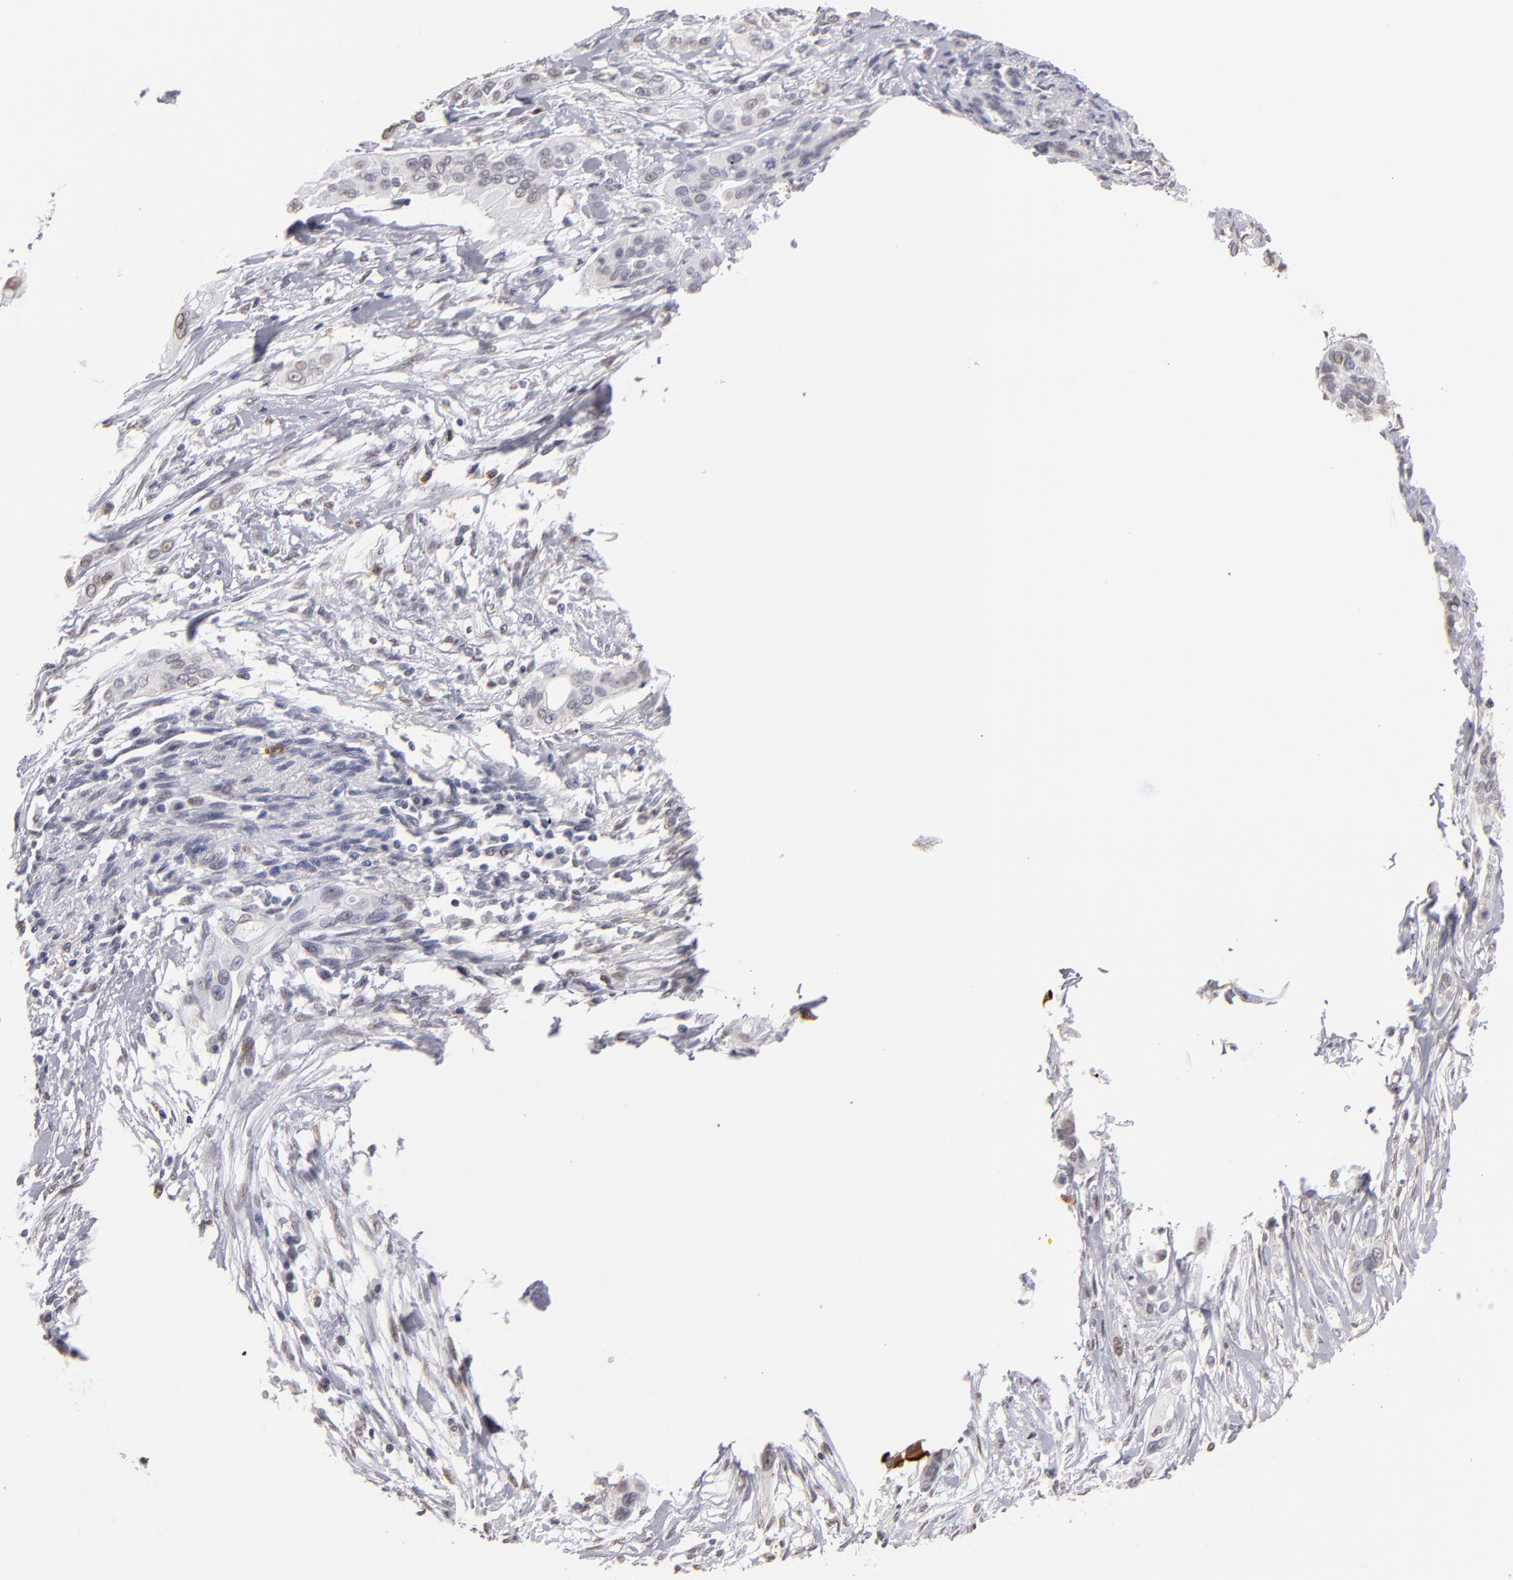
{"staining": {"intensity": "negative", "quantity": "none", "location": "none"}, "tissue": "pancreatic cancer", "cell_type": "Tumor cells", "image_type": "cancer", "snomed": [{"axis": "morphology", "description": "Adenocarcinoma, NOS"}, {"axis": "topography", "description": "Pancreas"}], "caption": "Pancreatic cancer stained for a protein using immunohistochemistry (IHC) demonstrates no expression tumor cells.", "gene": "MGAM", "patient": {"sex": "female", "age": 60}}